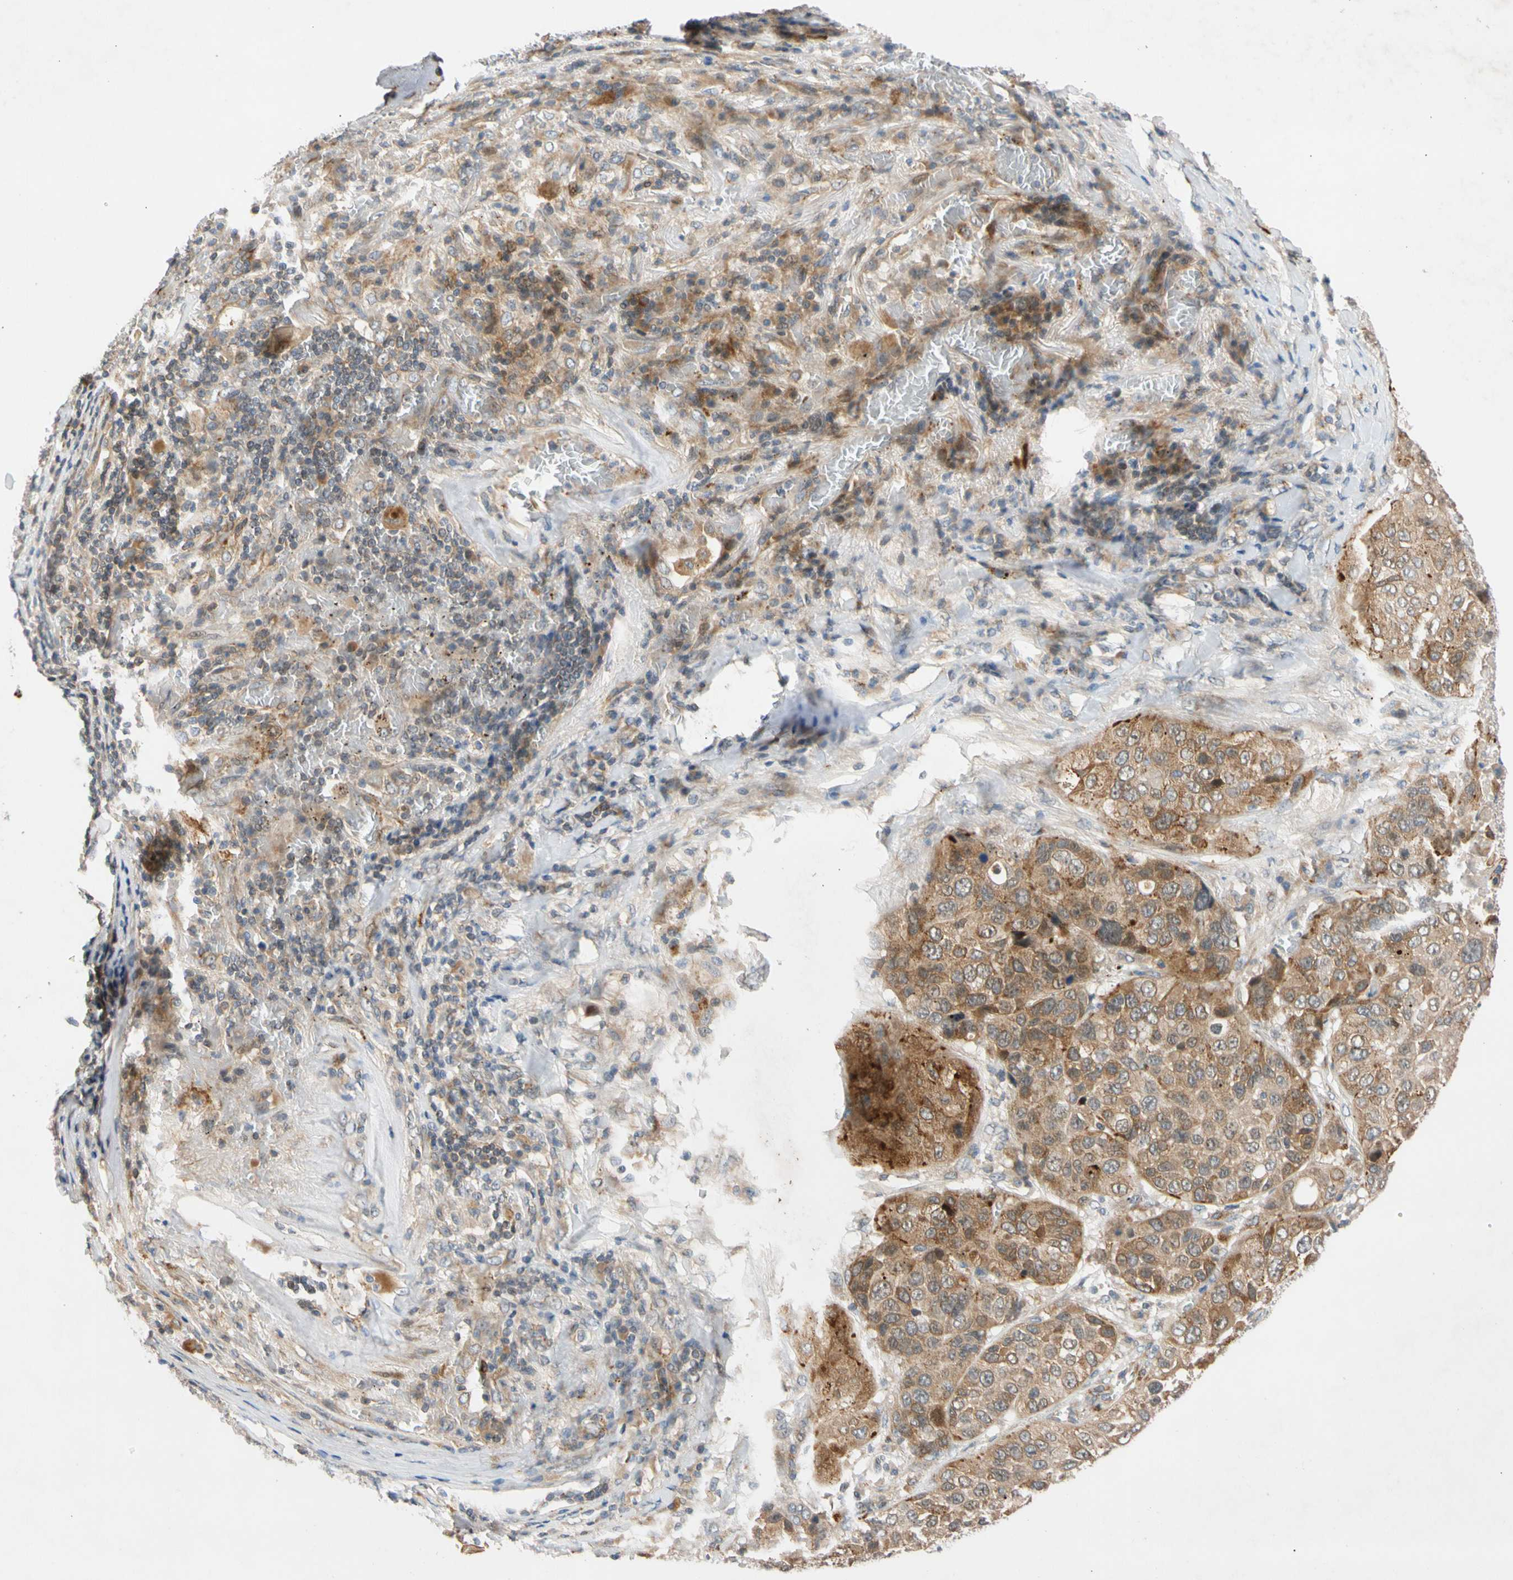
{"staining": {"intensity": "moderate", "quantity": ">75%", "location": "cytoplasmic/membranous"}, "tissue": "lung cancer", "cell_type": "Tumor cells", "image_type": "cancer", "snomed": [{"axis": "morphology", "description": "Squamous cell carcinoma, NOS"}, {"axis": "topography", "description": "Lung"}], "caption": "There is medium levels of moderate cytoplasmic/membranous expression in tumor cells of lung cancer, as demonstrated by immunohistochemical staining (brown color).", "gene": "CNST", "patient": {"sex": "male", "age": 57}}